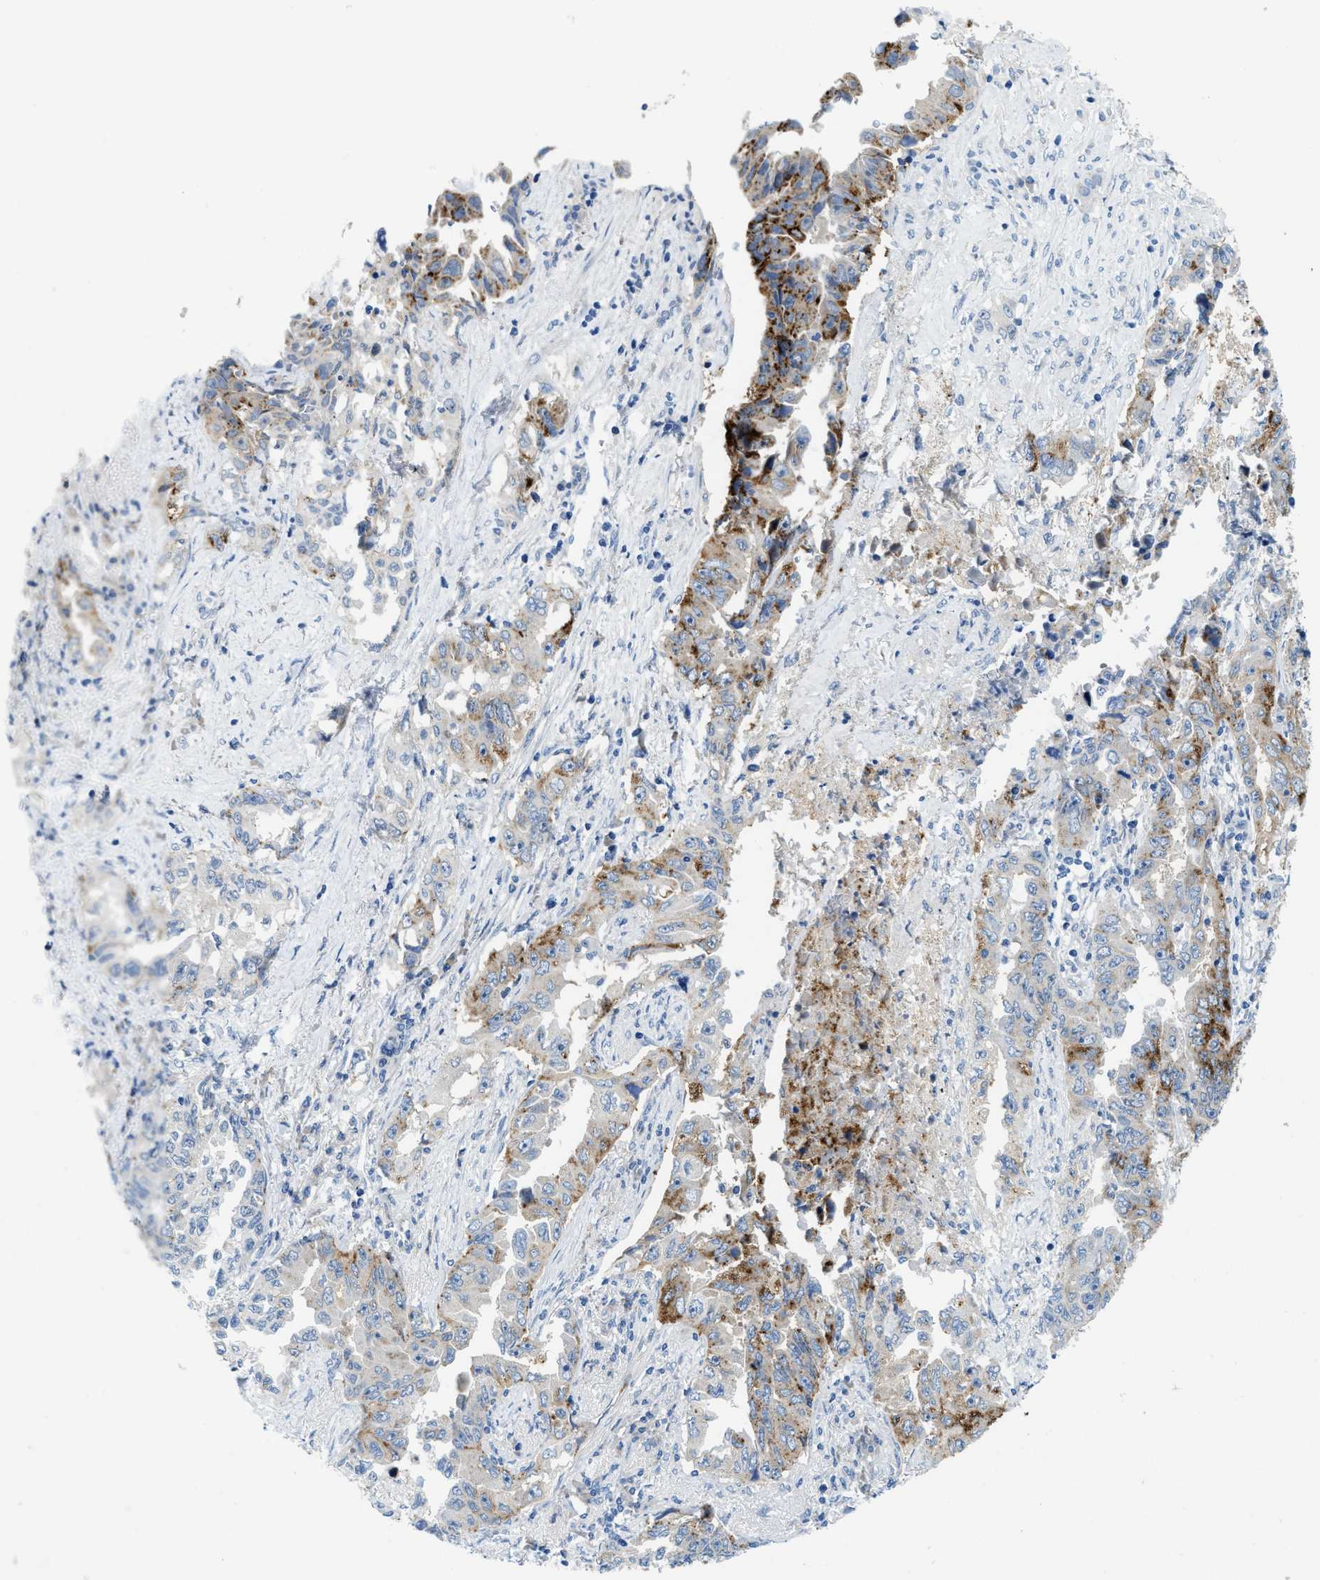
{"staining": {"intensity": "moderate", "quantity": "25%-75%", "location": "cytoplasmic/membranous"}, "tissue": "lung cancer", "cell_type": "Tumor cells", "image_type": "cancer", "snomed": [{"axis": "morphology", "description": "Adenocarcinoma, NOS"}, {"axis": "topography", "description": "Lung"}], "caption": "This is an image of IHC staining of lung cancer (adenocarcinoma), which shows moderate expression in the cytoplasmic/membranous of tumor cells.", "gene": "TSPAN3", "patient": {"sex": "female", "age": 51}}